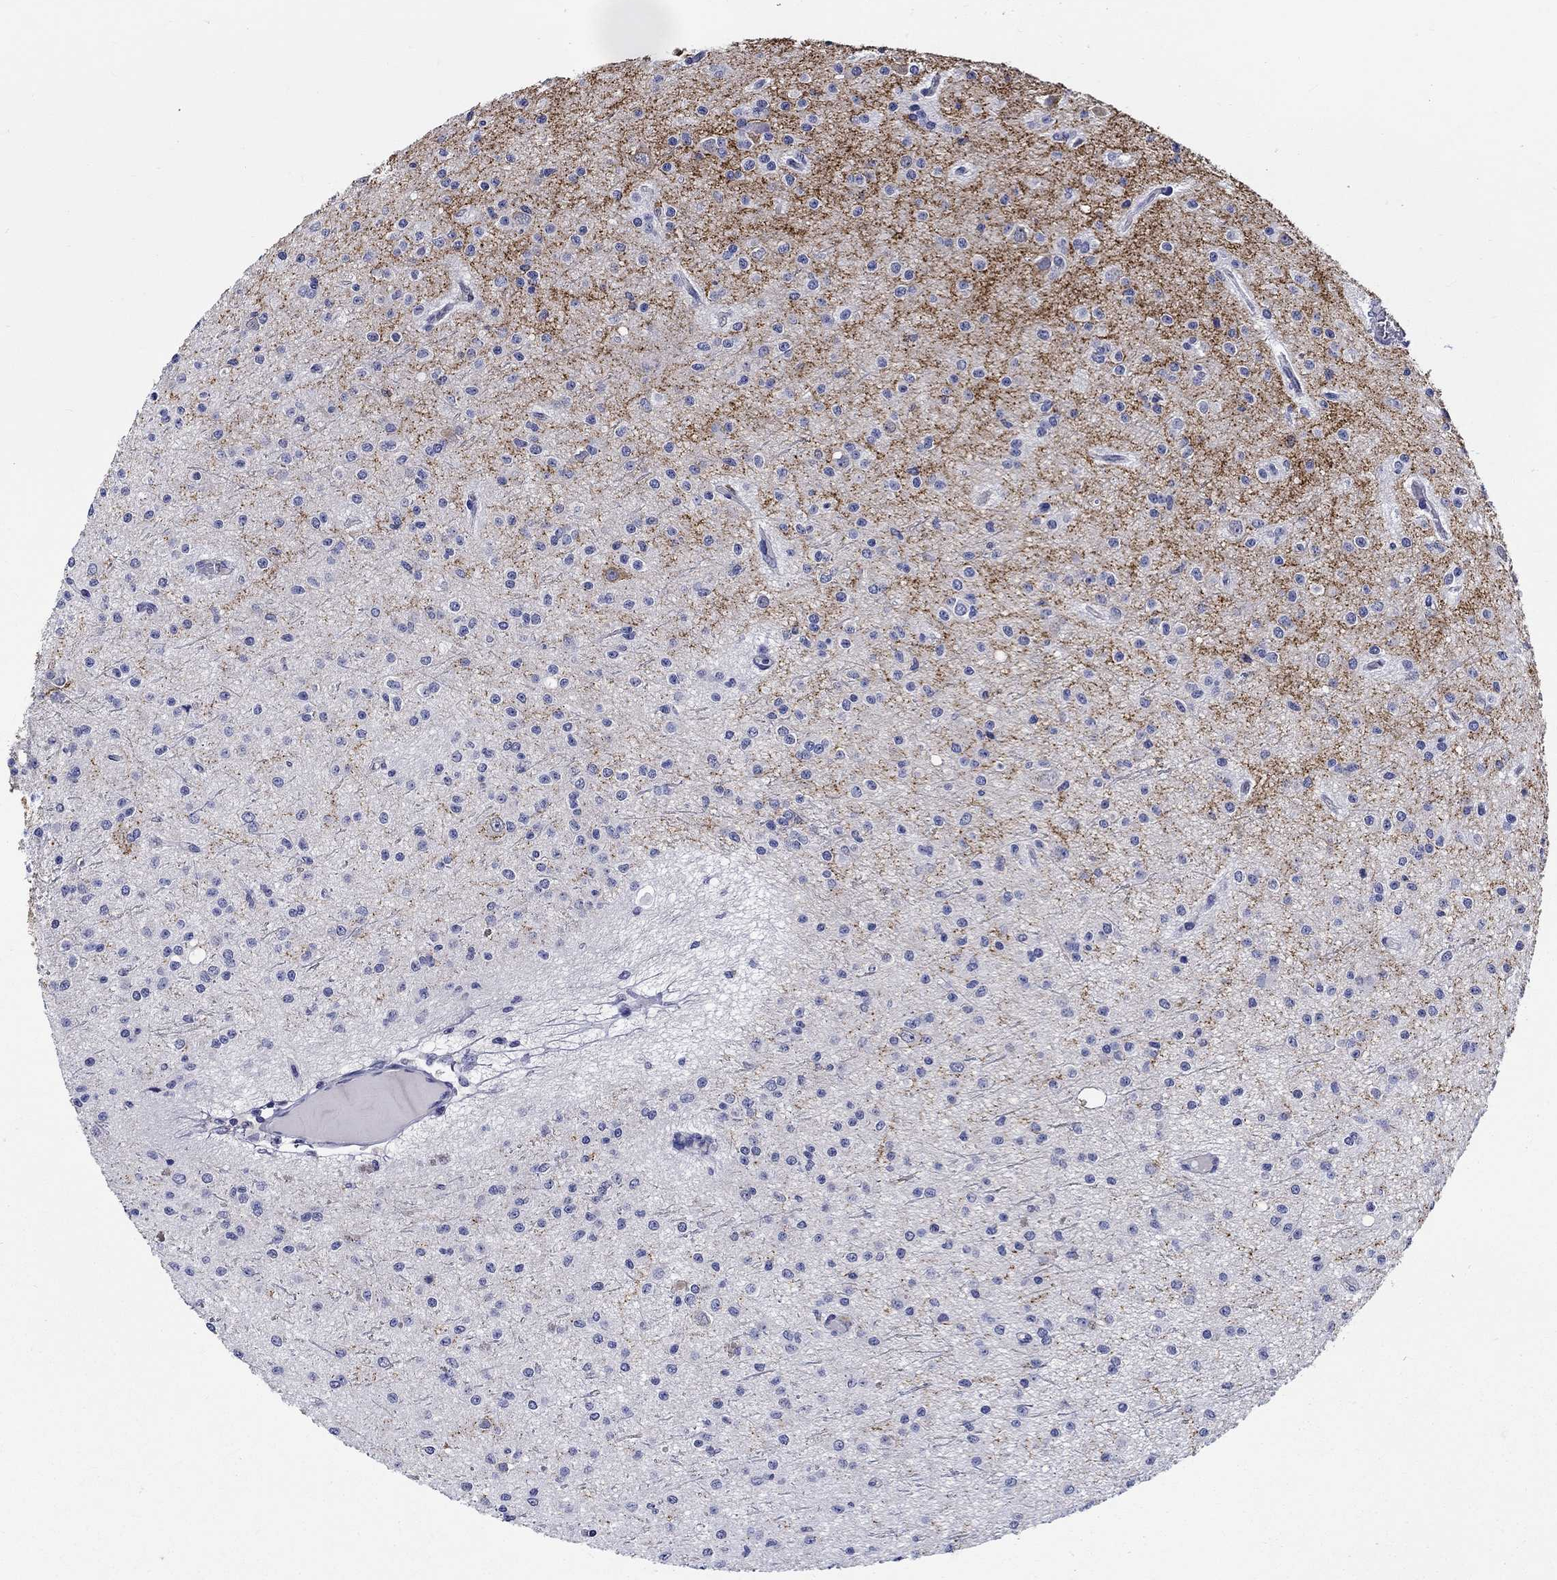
{"staining": {"intensity": "negative", "quantity": "none", "location": "none"}, "tissue": "glioma", "cell_type": "Tumor cells", "image_type": "cancer", "snomed": [{"axis": "morphology", "description": "Glioma, malignant, Low grade"}, {"axis": "topography", "description": "Brain"}], "caption": "An image of low-grade glioma (malignant) stained for a protein displays no brown staining in tumor cells.", "gene": "SLC30A3", "patient": {"sex": "male", "age": 27}}